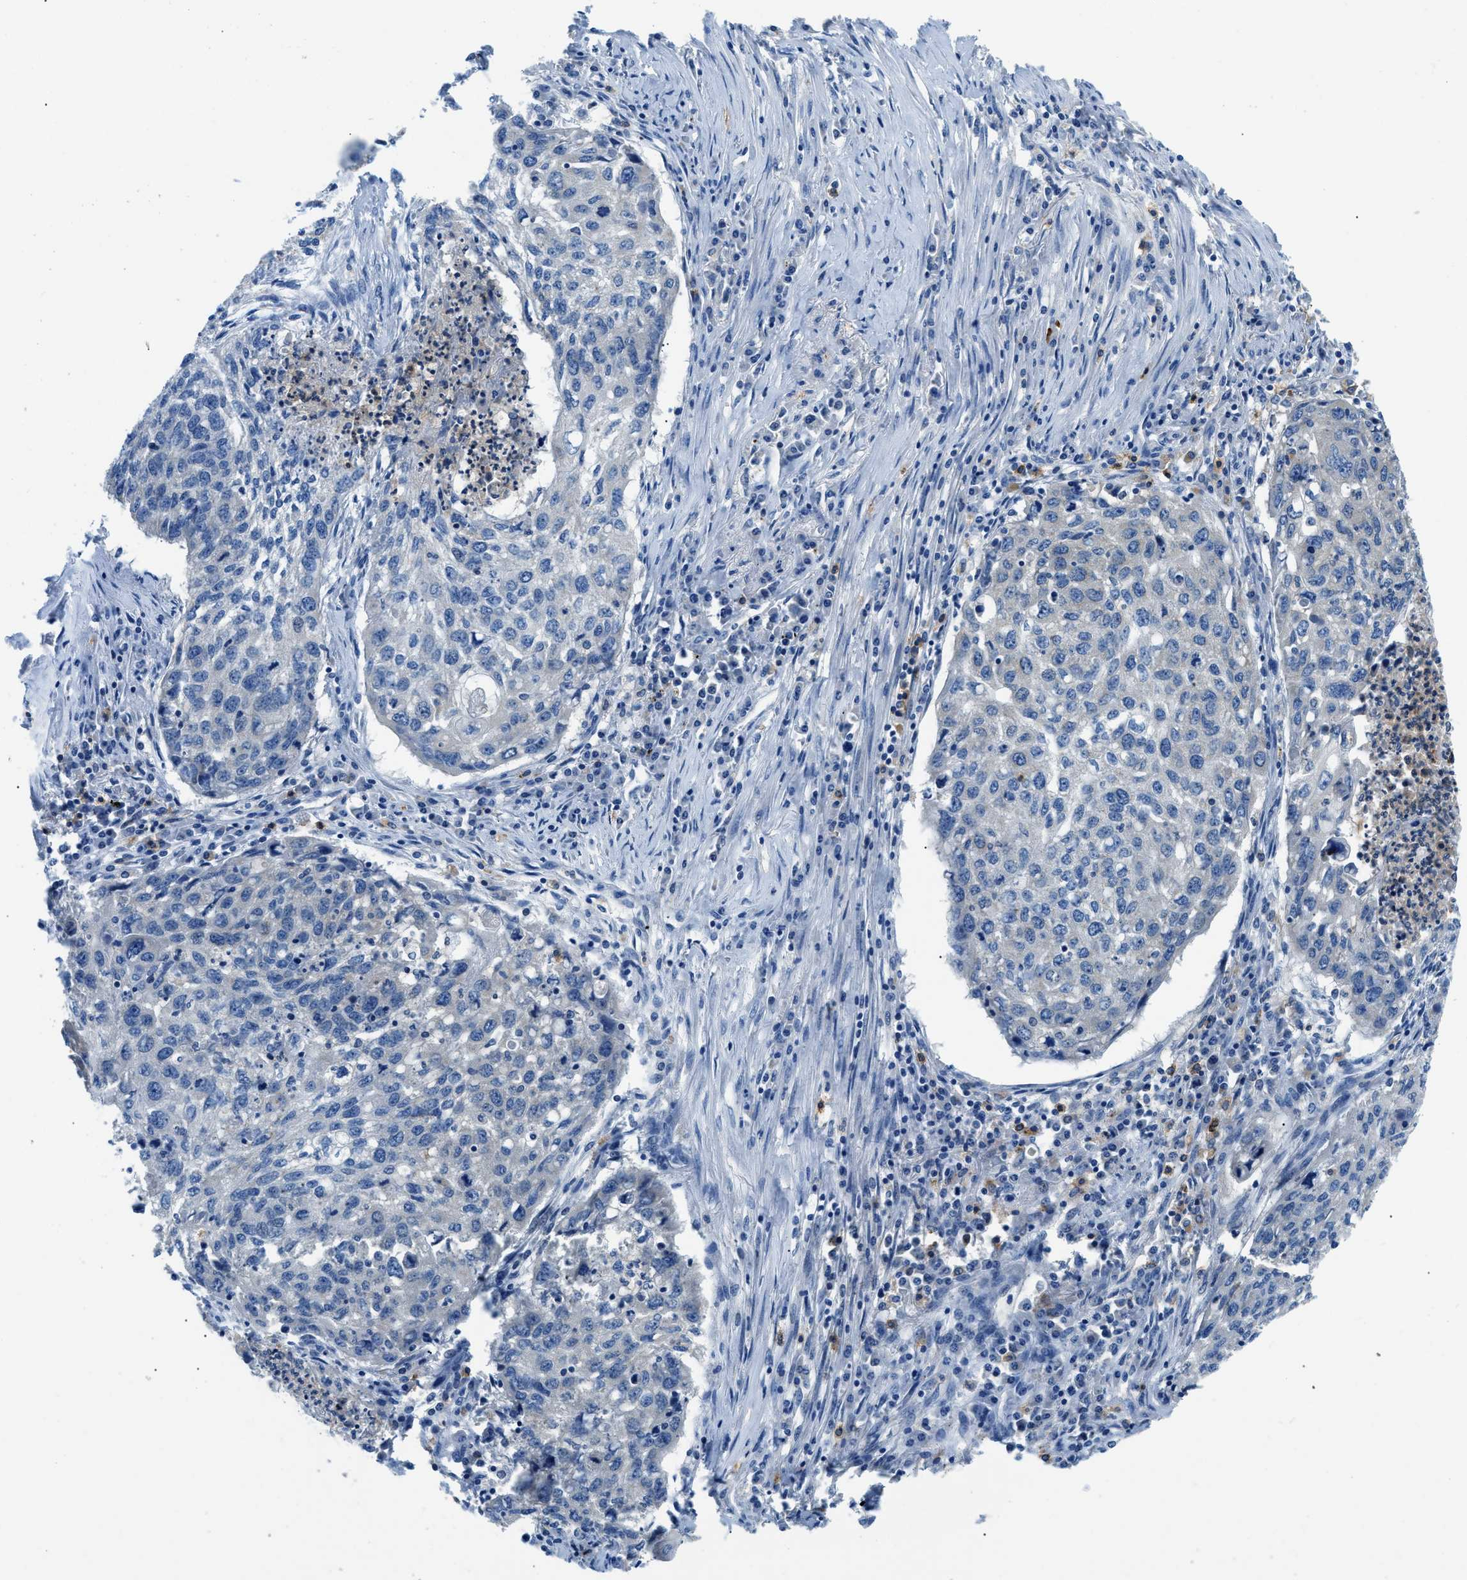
{"staining": {"intensity": "negative", "quantity": "none", "location": "none"}, "tissue": "lung cancer", "cell_type": "Tumor cells", "image_type": "cancer", "snomed": [{"axis": "morphology", "description": "Squamous cell carcinoma, NOS"}, {"axis": "topography", "description": "Lung"}], "caption": "This is a photomicrograph of immunohistochemistry (IHC) staining of lung squamous cell carcinoma, which shows no positivity in tumor cells. (DAB (3,3'-diaminobenzidine) IHC, high magnification).", "gene": "ADGRE3", "patient": {"sex": "female", "age": 63}}